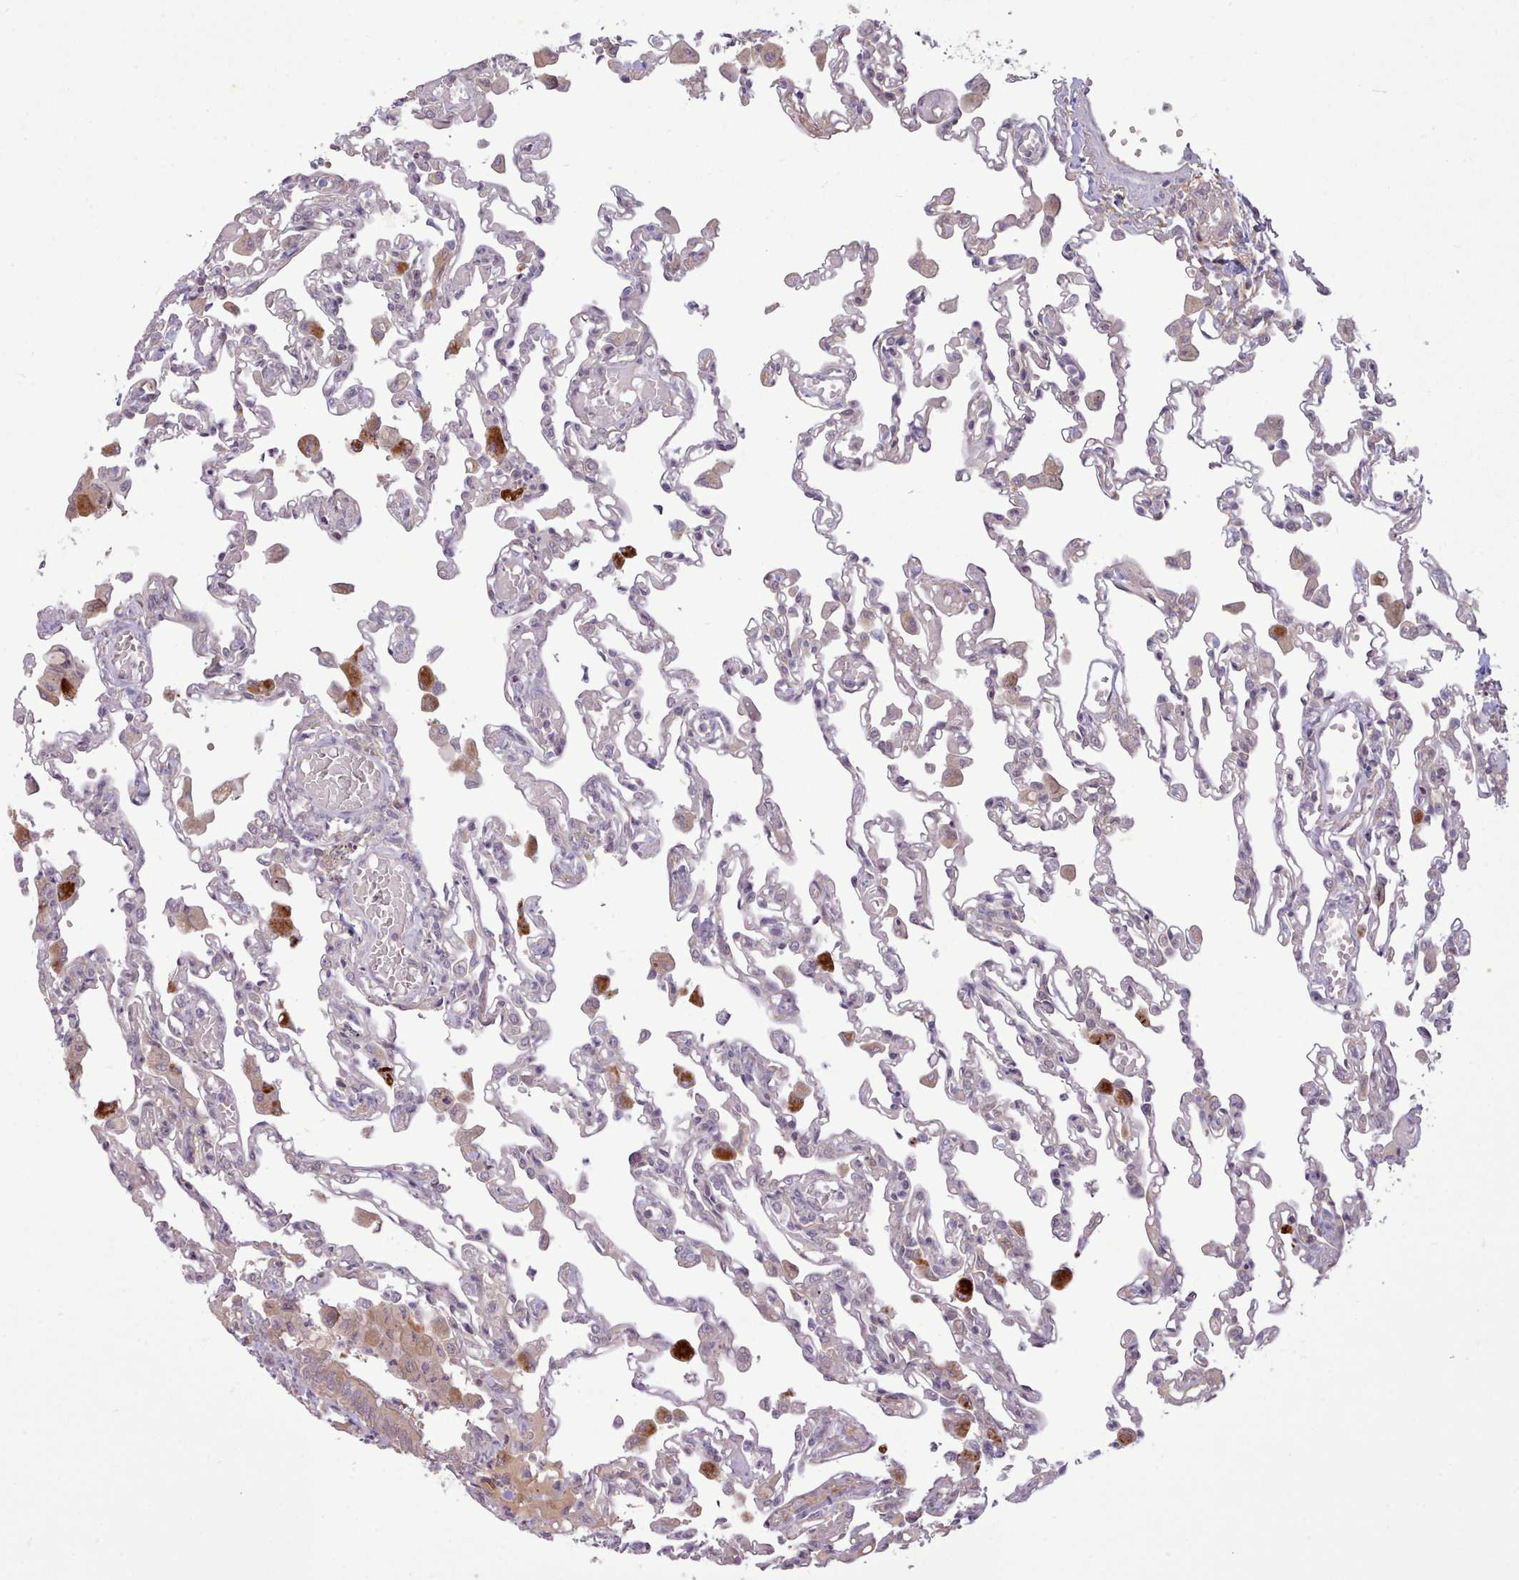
{"staining": {"intensity": "negative", "quantity": "none", "location": "none"}, "tissue": "lung", "cell_type": "Alveolar cells", "image_type": "normal", "snomed": [{"axis": "morphology", "description": "Normal tissue, NOS"}, {"axis": "topography", "description": "Bronchus"}, {"axis": "topography", "description": "Lung"}], "caption": "DAB immunohistochemical staining of benign human lung displays no significant expression in alveolar cells.", "gene": "NMRK1", "patient": {"sex": "female", "age": 49}}